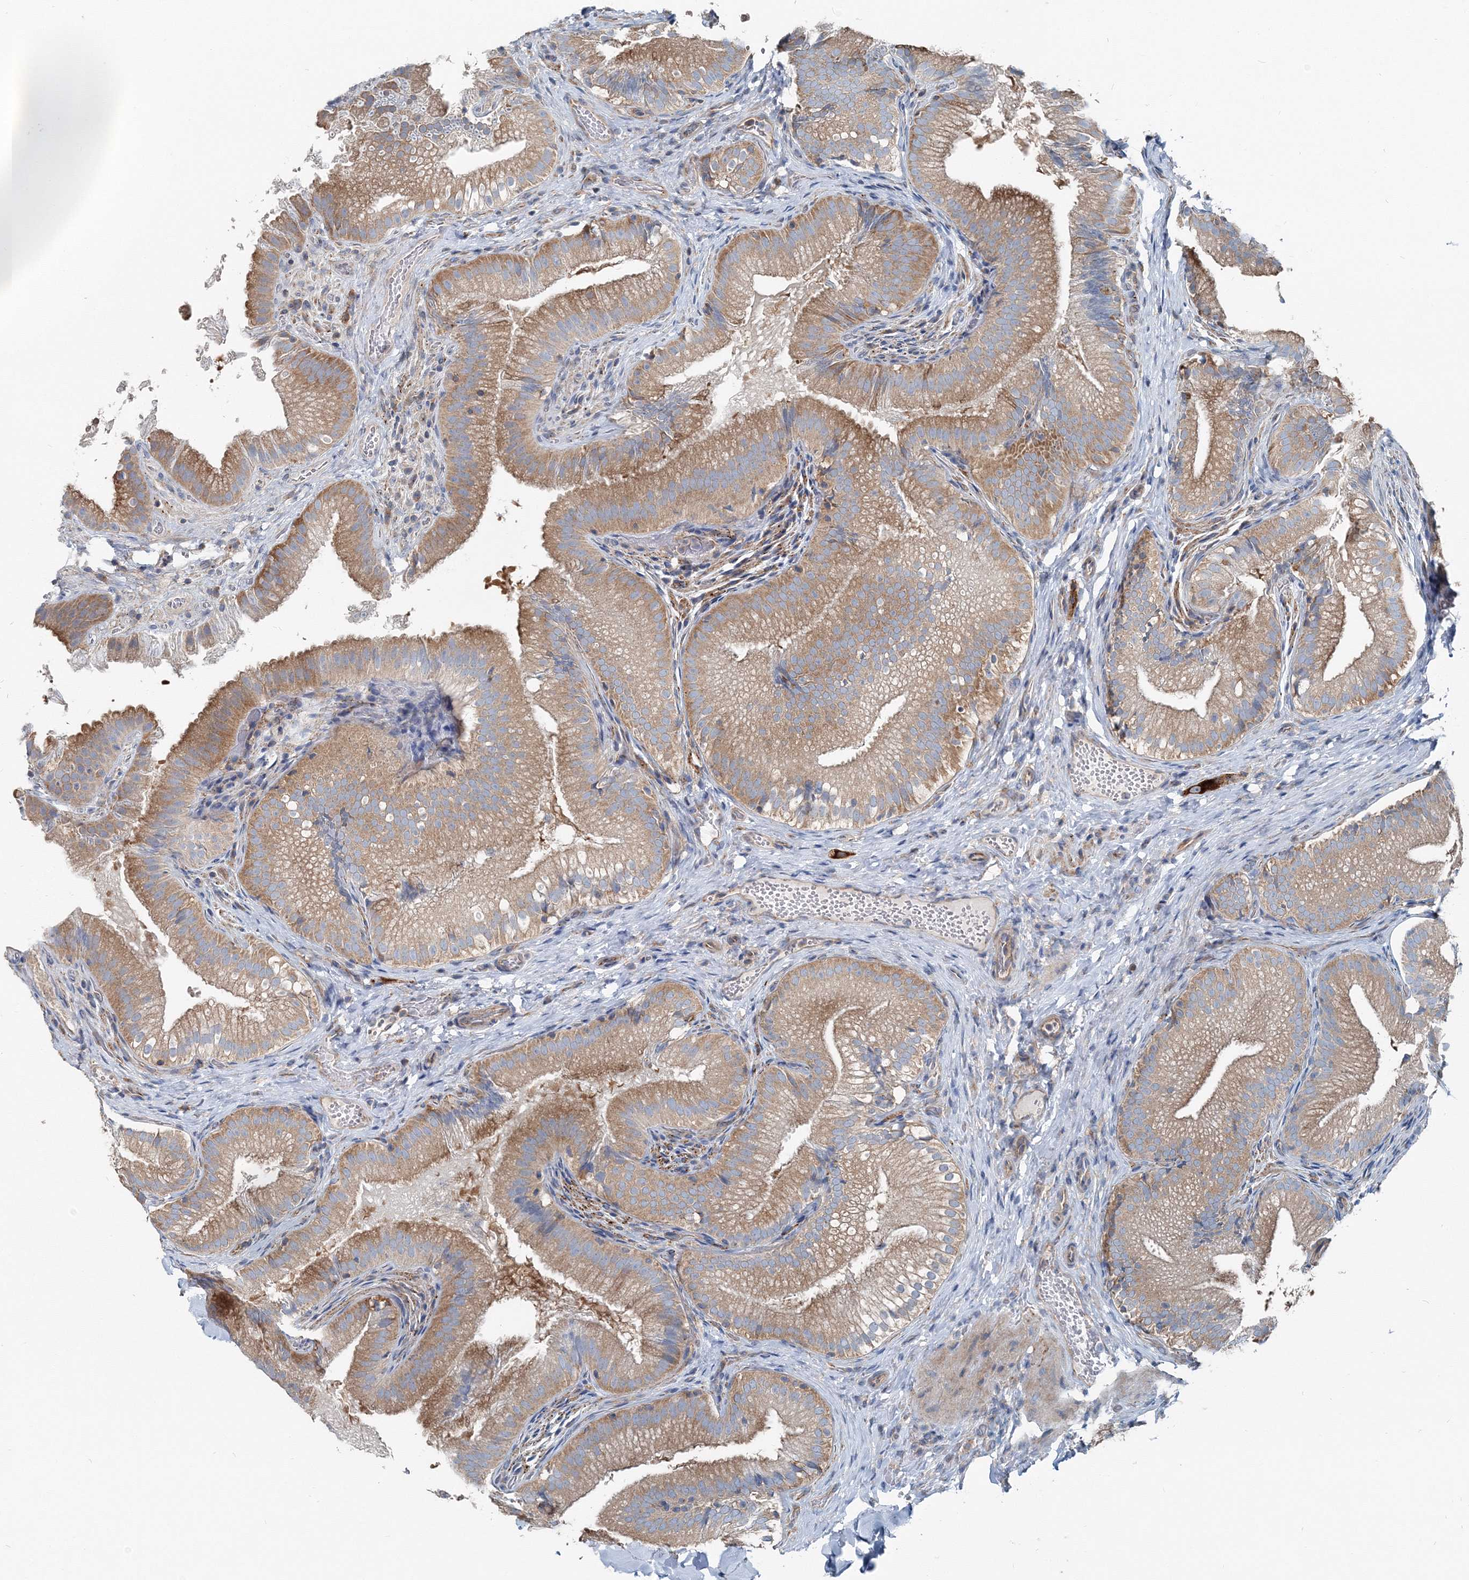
{"staining": {"intensity": "moderate", "quantity": ">75%", "location": "cytoplasmic/membranous"}, "tissue": "gallbladder", "cell_type": "Glandular cells", "image_type": "normal", "snomed": [{"axis": "morphology", "description": "Normal tissue, NOS"}, {"axis": "topography", "description": "Gallbladder"}], "caption": "Benign gallbladder demonstrates moderate cytoplasmic/membranous staining in about >75% of glandular cells, visualized by immunohistochemistry.", "gene": "MPHOSPH9", "patient": {"sex": "female", "age": 30}}